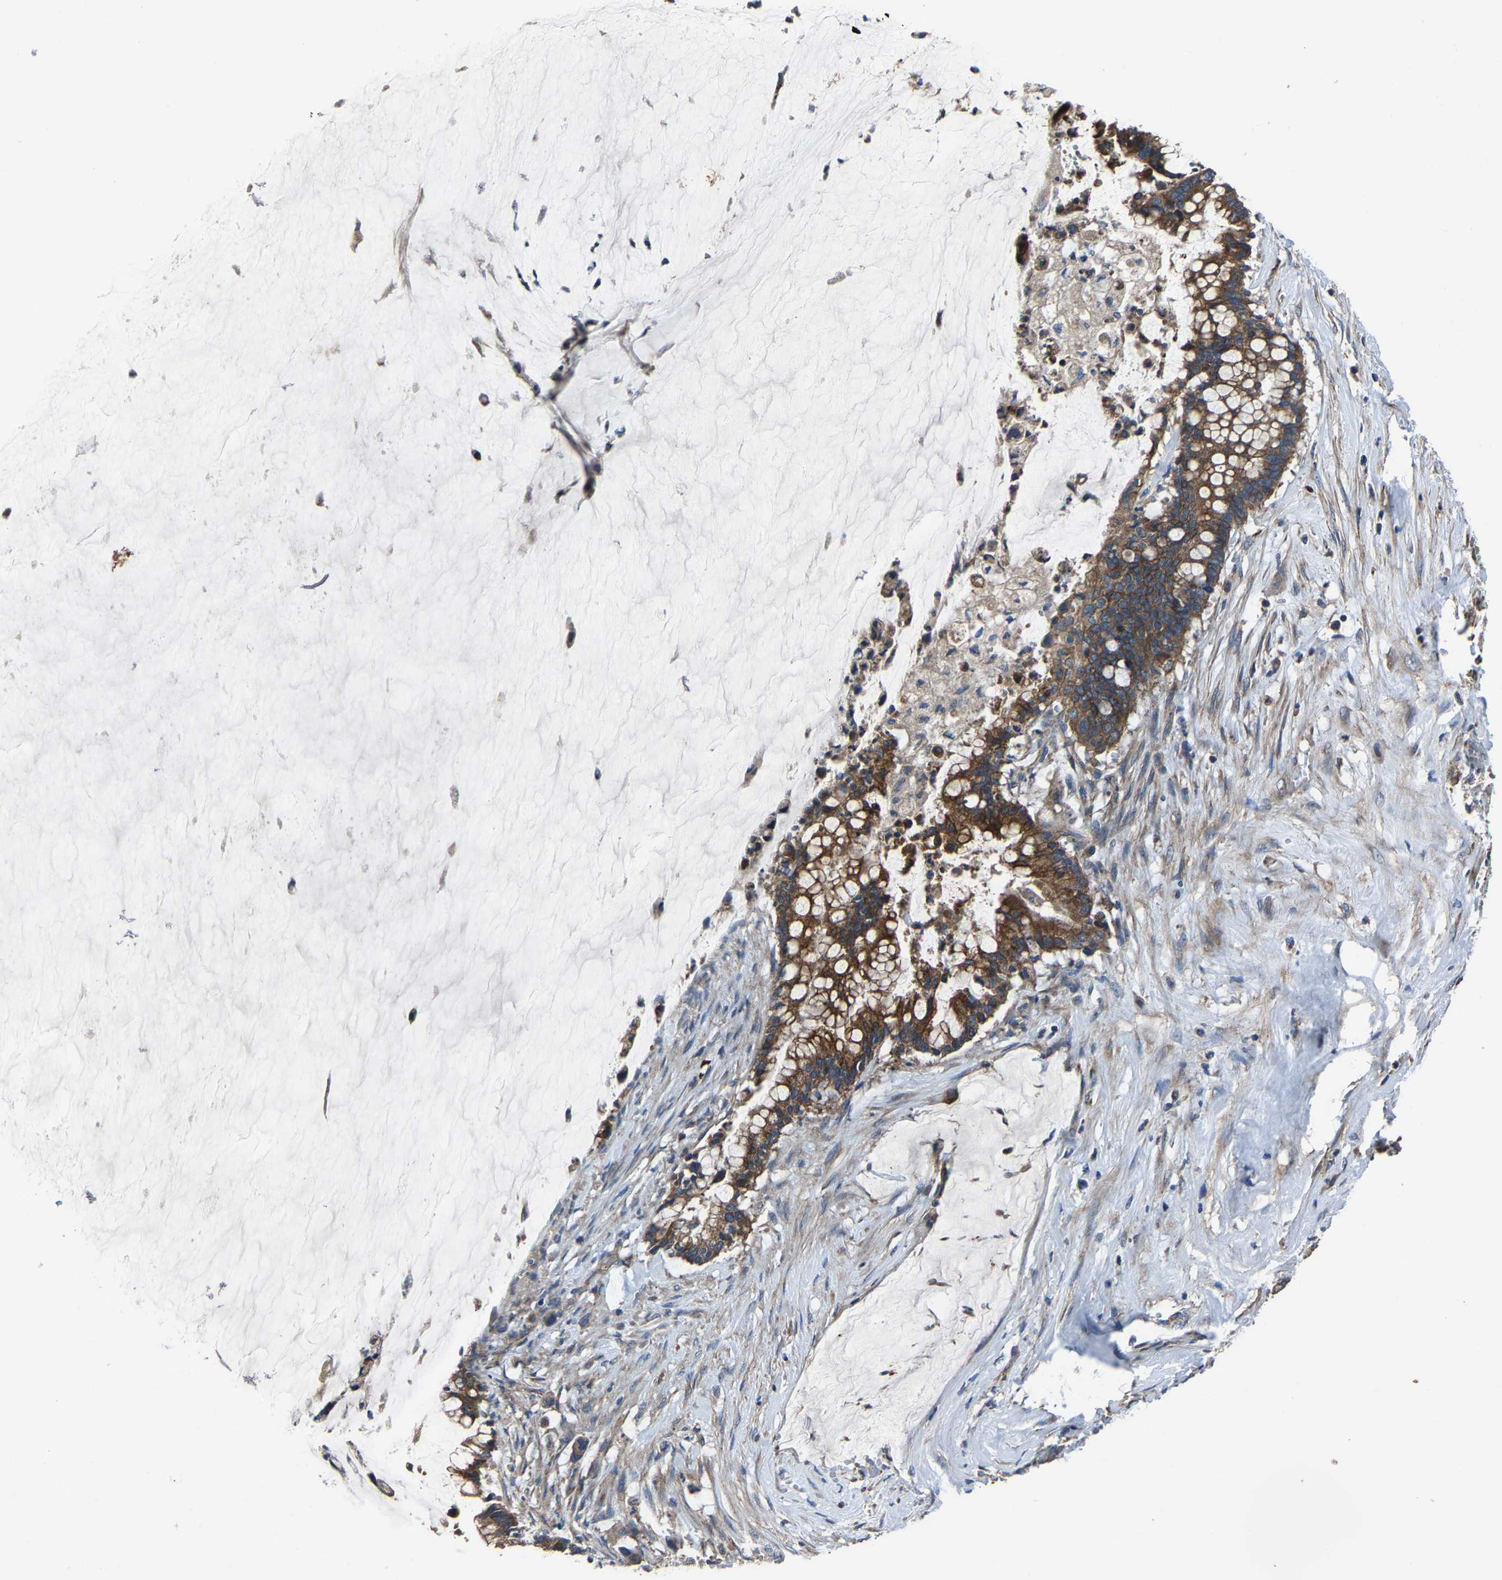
{"staining": {"intensity": "moderate", "quantity": ">75%", "location": "cytoplasmic/membranous"}, "tissue": "pancreatic cancer", "cell_type": "Tumor cells", "image_type": "cancer", "snomed": [{"axis": "morphology", "description": "Adenocarcinoma, NOS"}, {"axis": "topography", "description": "Pancreas"}], "caption": "Immunohistochemistry micrograph of human pancreatic cancer stained for a protein (brown), which displays medium levels of moderate cytoplasmic/membranous positivity in about >75% of tumor cells.", "gene": "KIAA1958", "patient": {"sex": "male", "age": 41}}